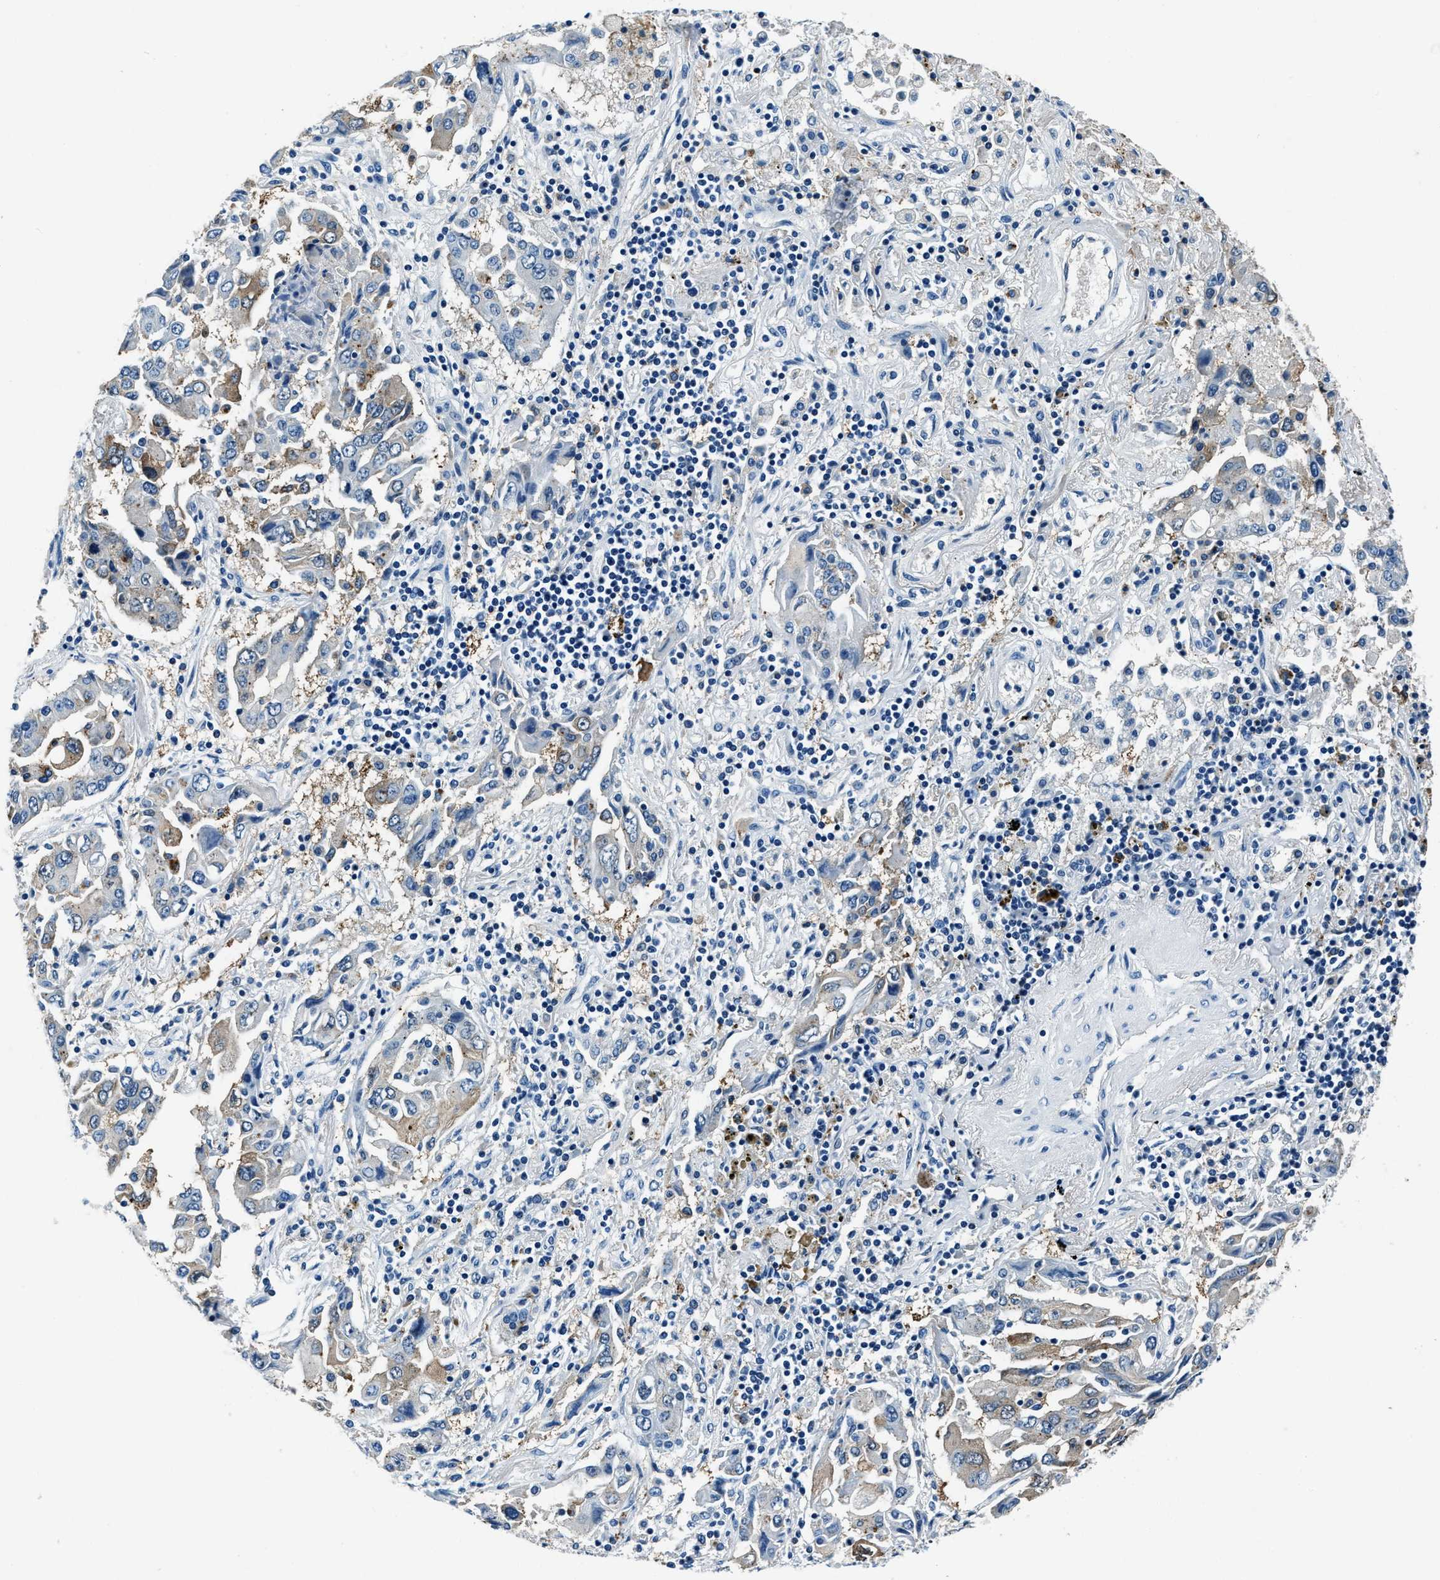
{"staining": {"intensity": "weak", "quantity": "<25%", "location": "cytoplasmic/membranous"}, "tissue": "lung cancer", "cell_type": "Tumor cells", "image_type": "cancer", "snomed": [{"axis": "morphology", "description": "Adenocarcinoma, NOS"}, {"axis": "topography", "description": "Lung"}], "caption": "Immunohistochemical staining of lung adenocarcinoma displays no significant staining in tumor cells.", "gene": "PTPDC1", "patient": {"sex": "female", "age": 65}}